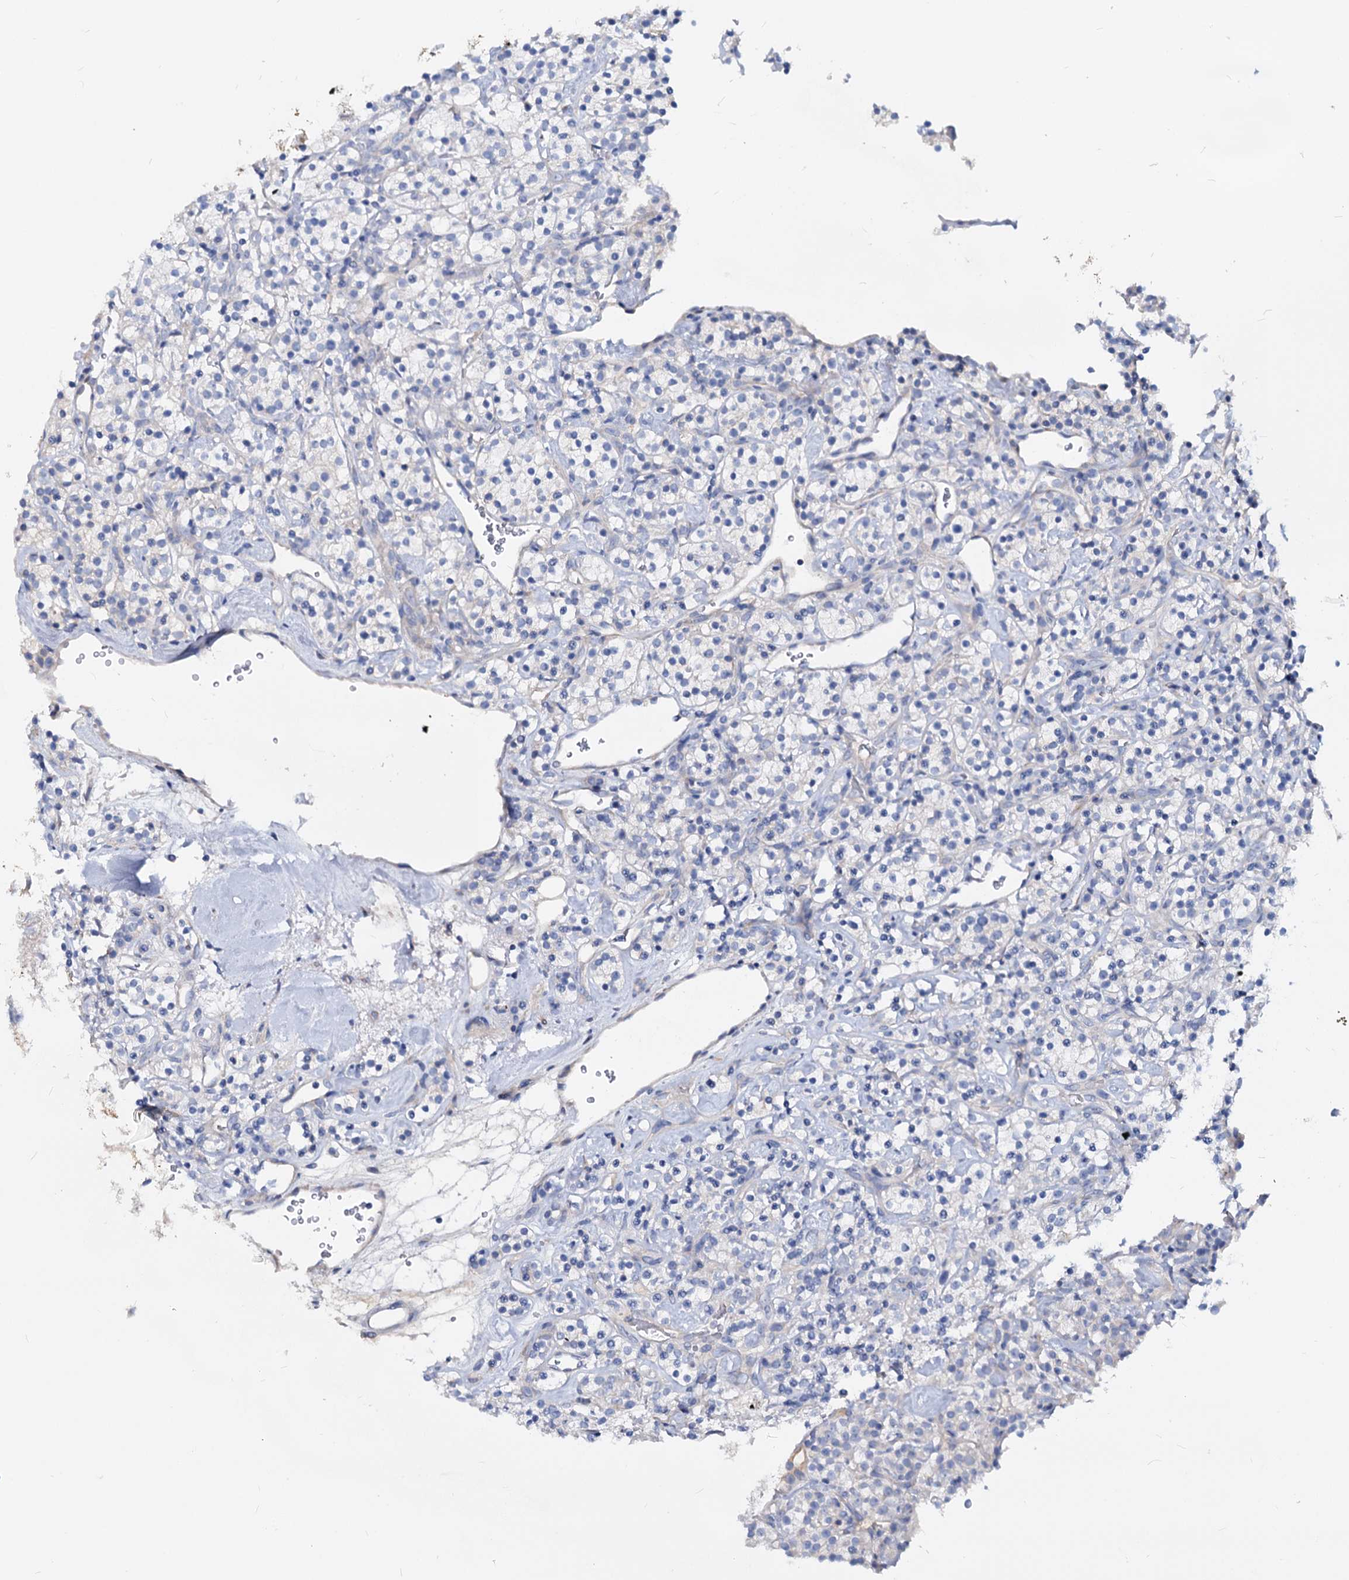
{"staining": {"intensity": "negative", "quantity": "none", "location": "none"}, "tissue": "renal cancer", "cell_type": "Tumor cells", "image_type": "cancer", "snomed": [{"axis": "morphology", "description": "Adenocarcinoma, NOS"}, {"axis": "topography", "description": "Kidney"}], "caption": "IHC of human renal cancer (adenocarcinoma) exhibits no staining in tumor cells.", "gene": "DYDC2", "patient": {"sex": "male", "age": 77}}